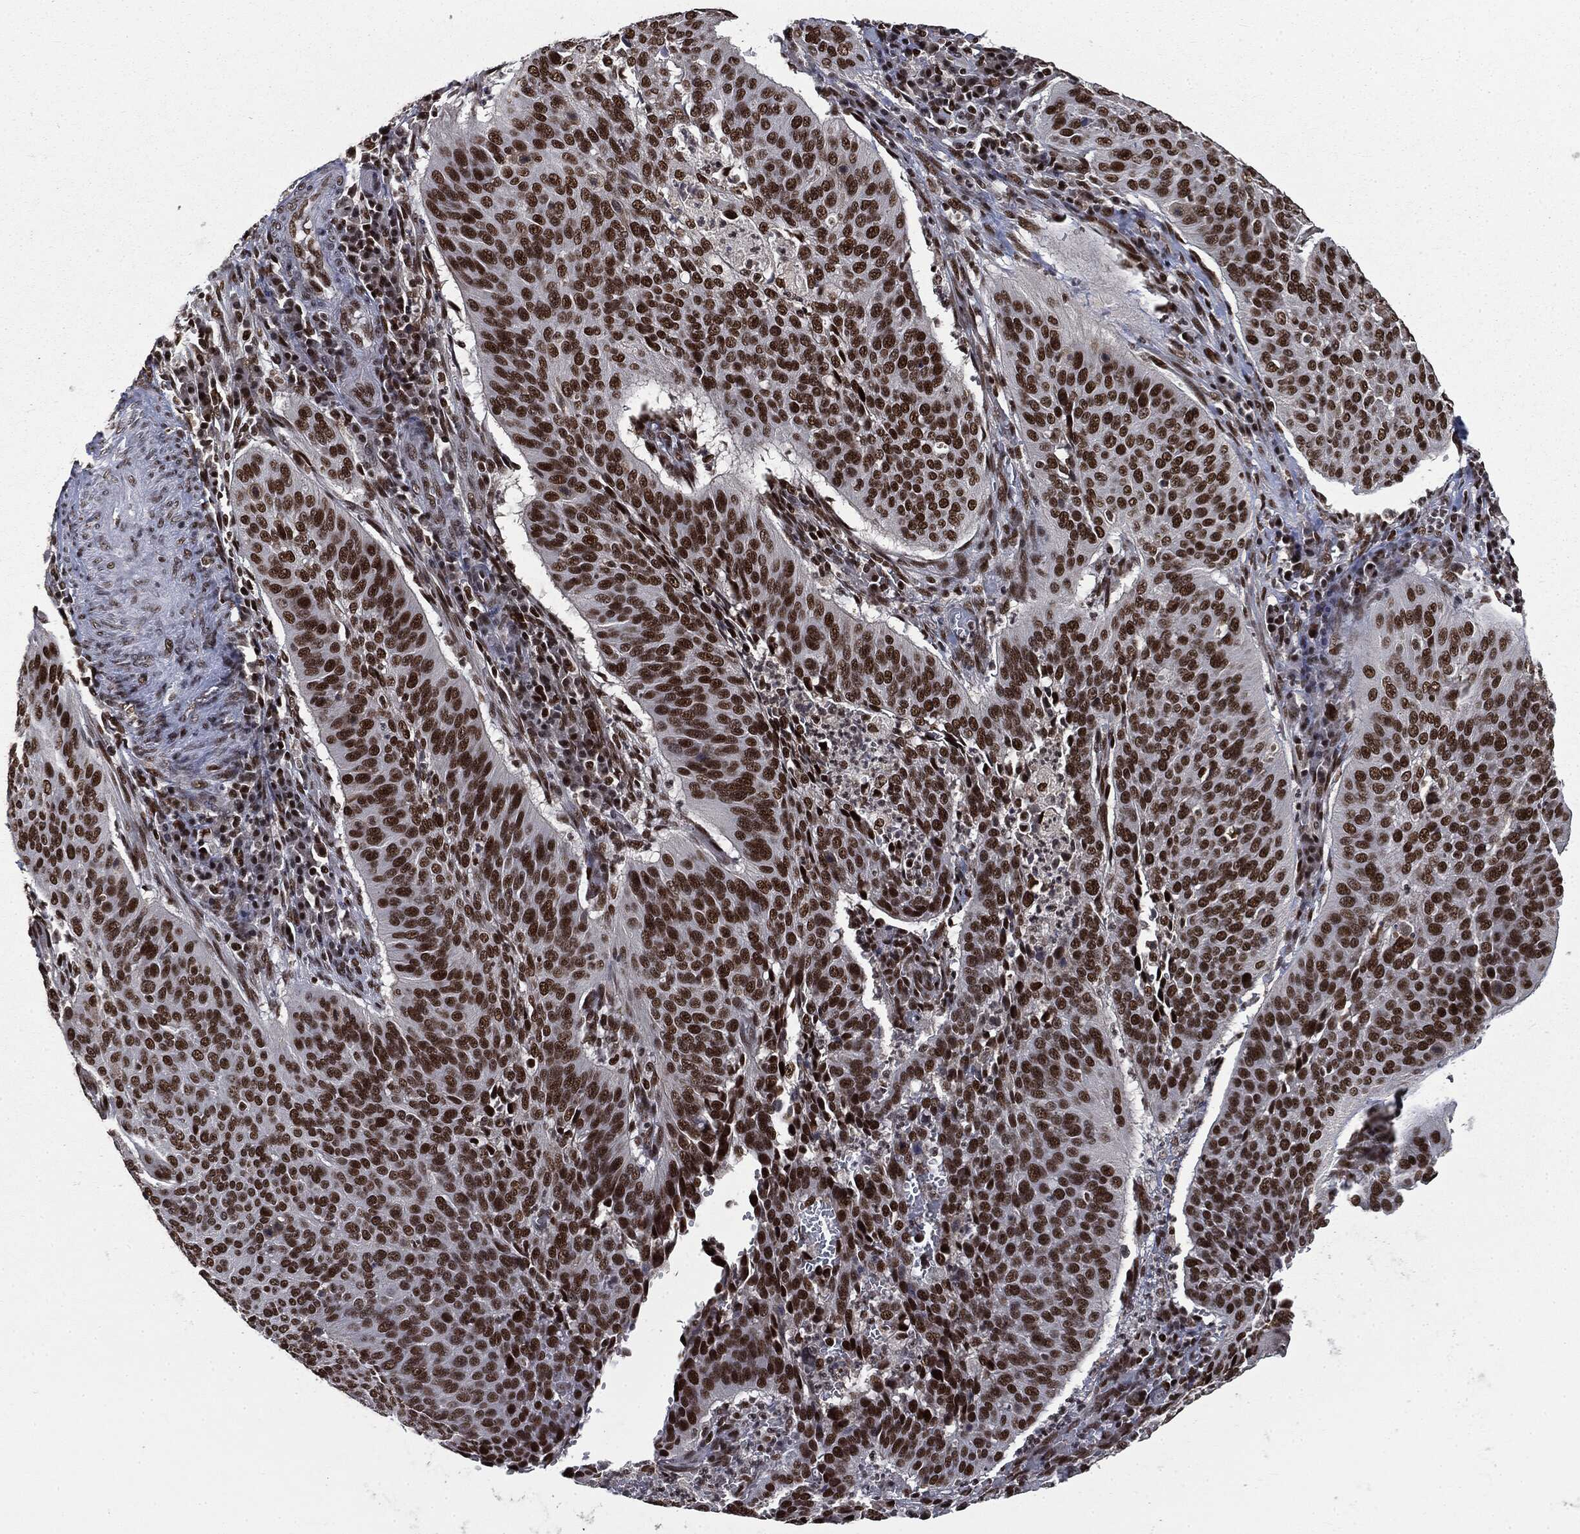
{"staining": {"intensity": "strong", "quantity": ">75%", "location": "nuclear"}, "tissue": "cervical cancer", "cell_type": "Tumor cells", "image_type": "cancer", "snomed": [{"axis": "morphology", "description": "Normal tissue, NOS"}, {"axis": "morphology", "description": "Squamous cell carcinoma, NOS"}, {"axis": "topography", "description": "Cervix"}], "caption": "Immunohistochemical staining of cervical cancer reveals strong nuclear protein staining in approximately >75% of tumor cells.", "gene": "DPH2", "patient": {"sex": "female", "age": 39}}